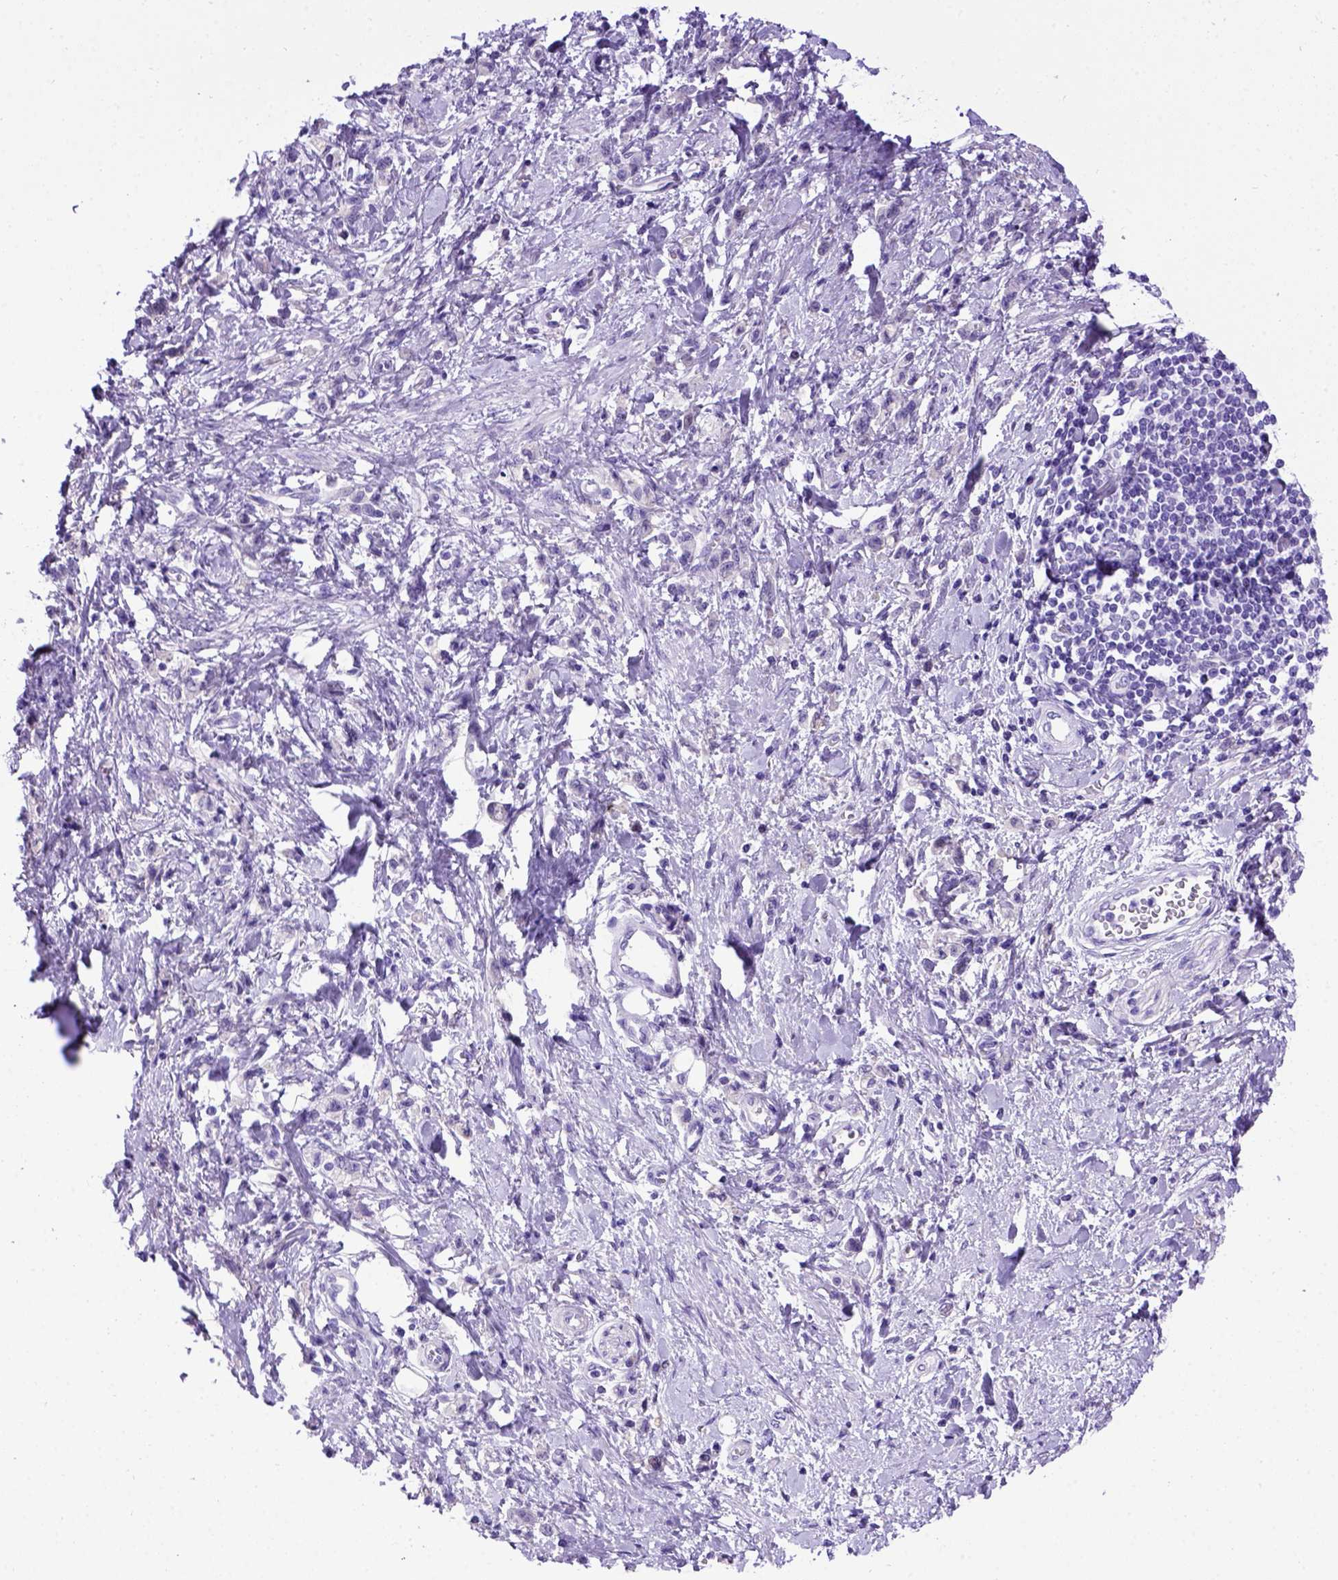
{"staining": {"intensity": "negative", "quantity": "none", "location": "none"}, "tissue": "stomach cancer", "cell_type": "Tumor cells", "image_type": "cancer", "snomed": [{"axis": "morphology", "description": "Adenocarcinoma, NOS"}, {"axis": "topography", "description": "Stomach"}], "caption": "Immunohistochemical staining of human stomach adenocarcinoma shows no significant positivity in tumor cells.", "gene": "ADAM12", "patient": {"sex": "male", "age": 77}}